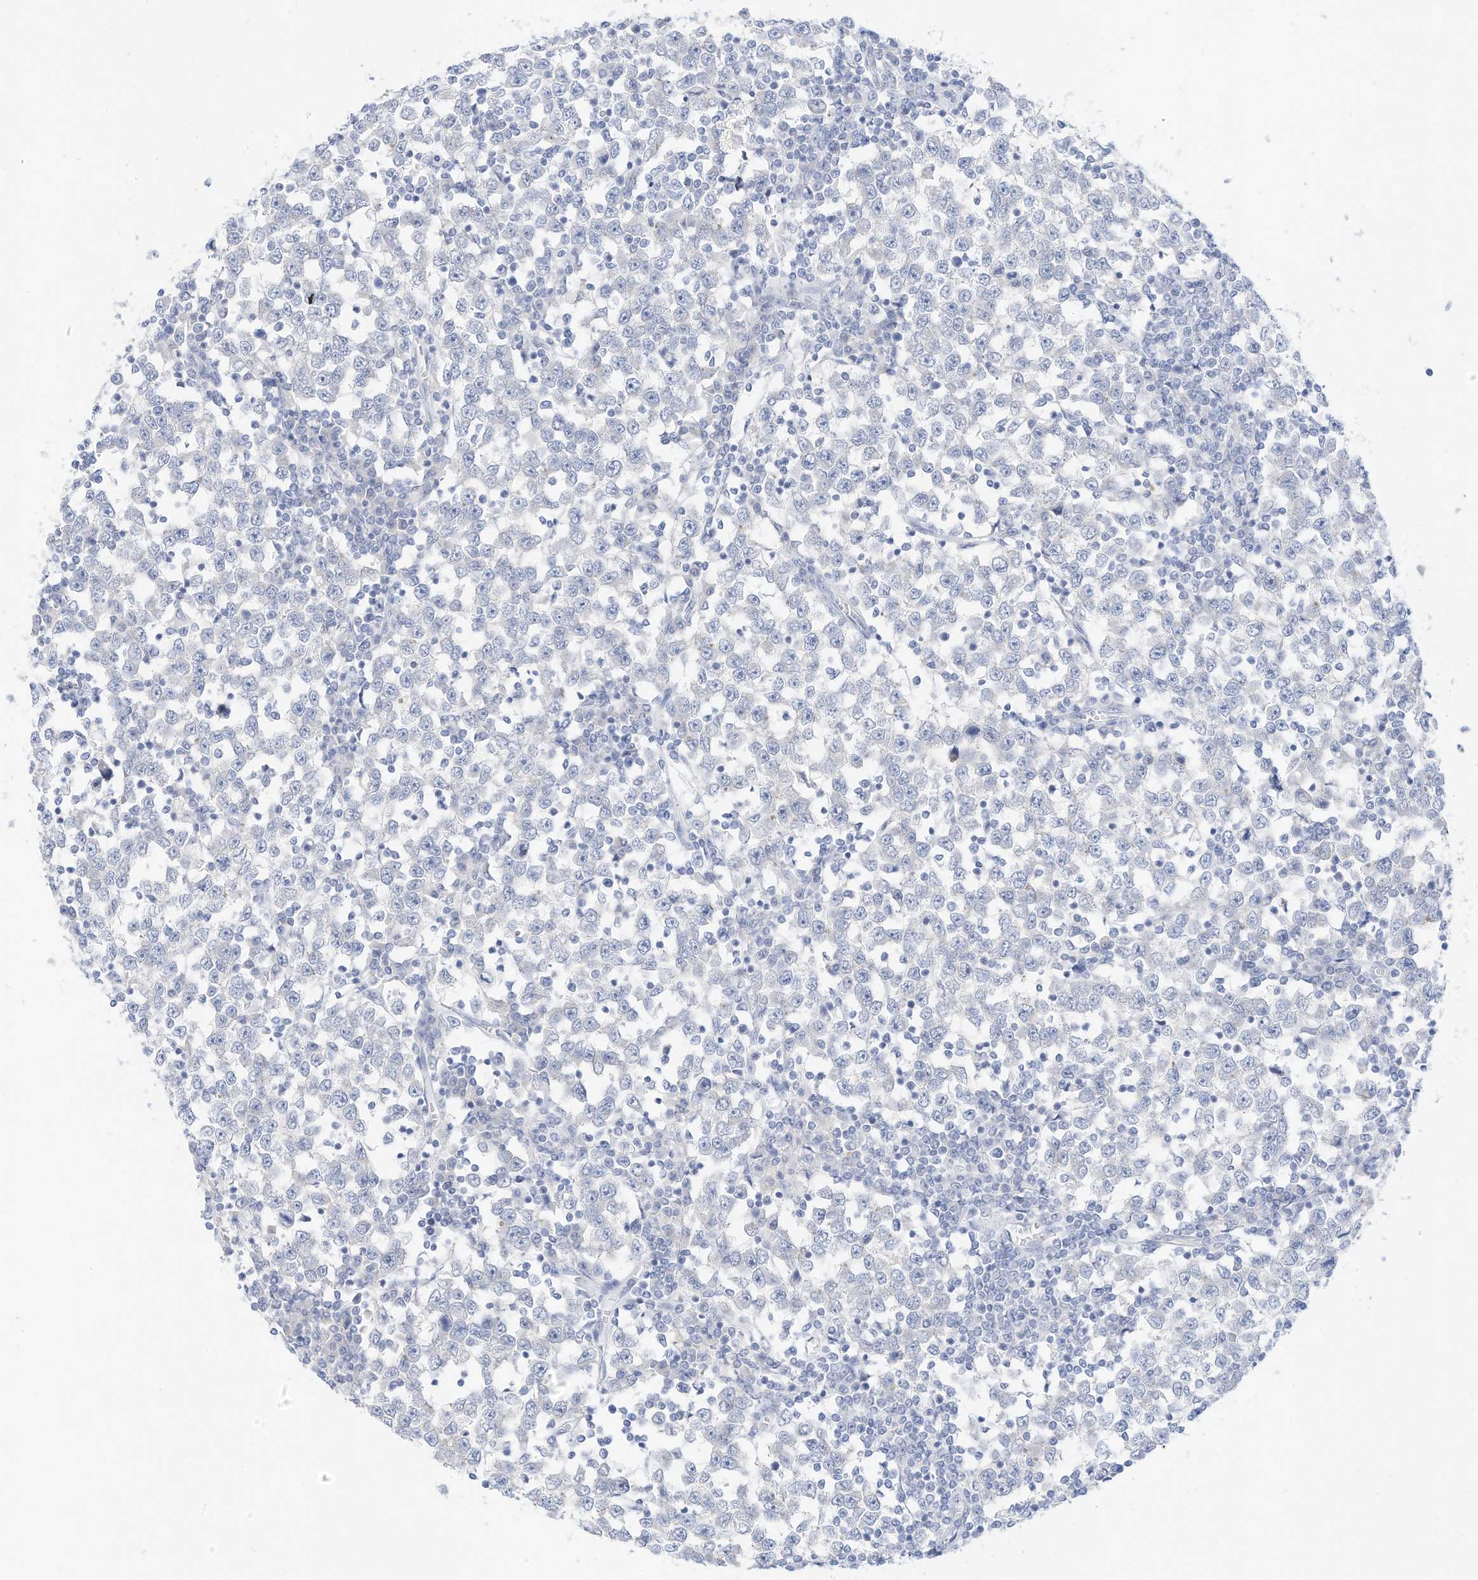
{"staining": {"intensity": "negative", "quantity": "none", "location": "none"}, "tissue": "testis cancer", "cell_type": "Tumor cells", "image_type": "cancer", "snomed": [{"axis": "morphology", "description": "Seminoma, NOS"}, {"axis": "topography", "description": "Testis"}], "caption": "Immunohistochemistry histopathology image of testis cancer (seminoma) stained for a protein (brown), which shows no staining in tumor cells.", "gene": "SPOCD1", "patient": {"sex": "male", "age": 65}}